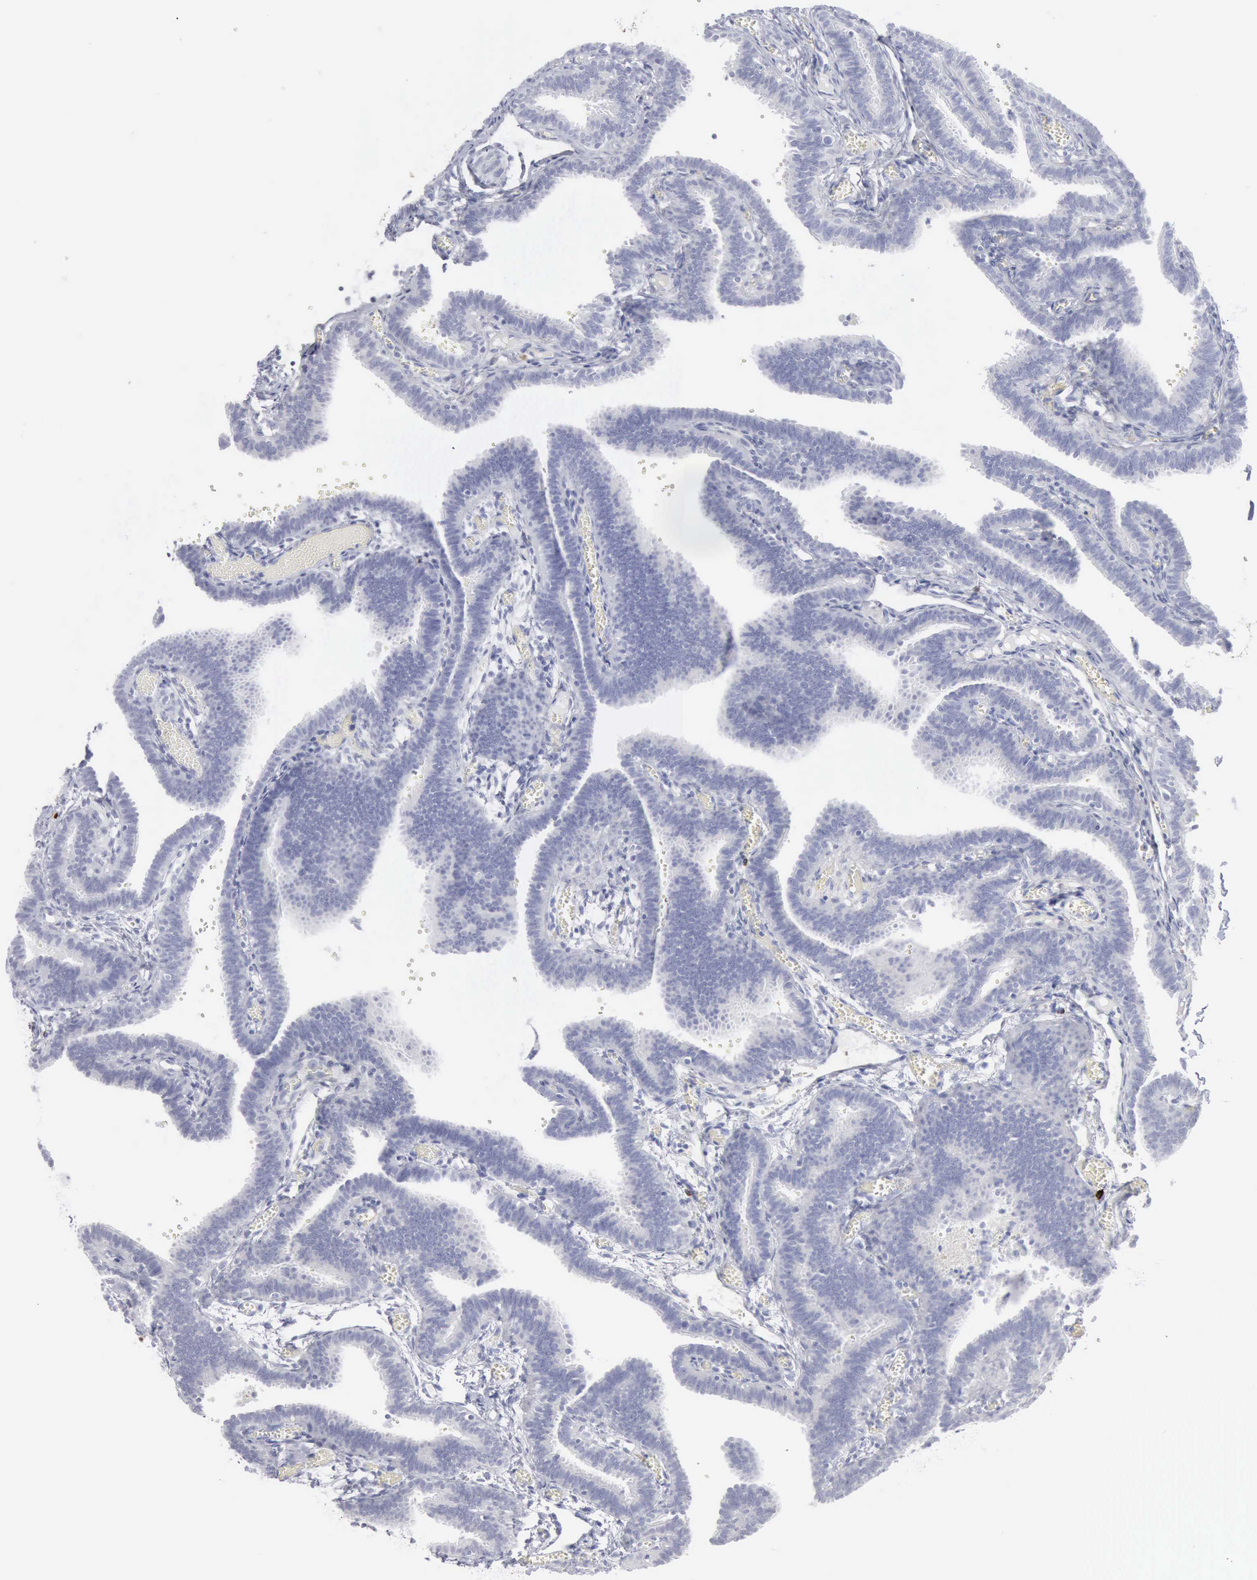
{"staining": {"intensity": "negative", "quantity": "none", "location": "none"}, "tissue": "fallopian tube", "cell_type": "Glandular cells", "image_type": "normal", "snomed": [{"axis": "morphology", "description": "Normal tissue, NOS"}, {"axis": "topography", "description": "Fallopian tube"}], "caption": "Fallopian tube stained for a protein using immunohistochemistry reveals no expression glandular cells.", "gene": "CMA1", "patient": {"sex": "female", "age": 29}}